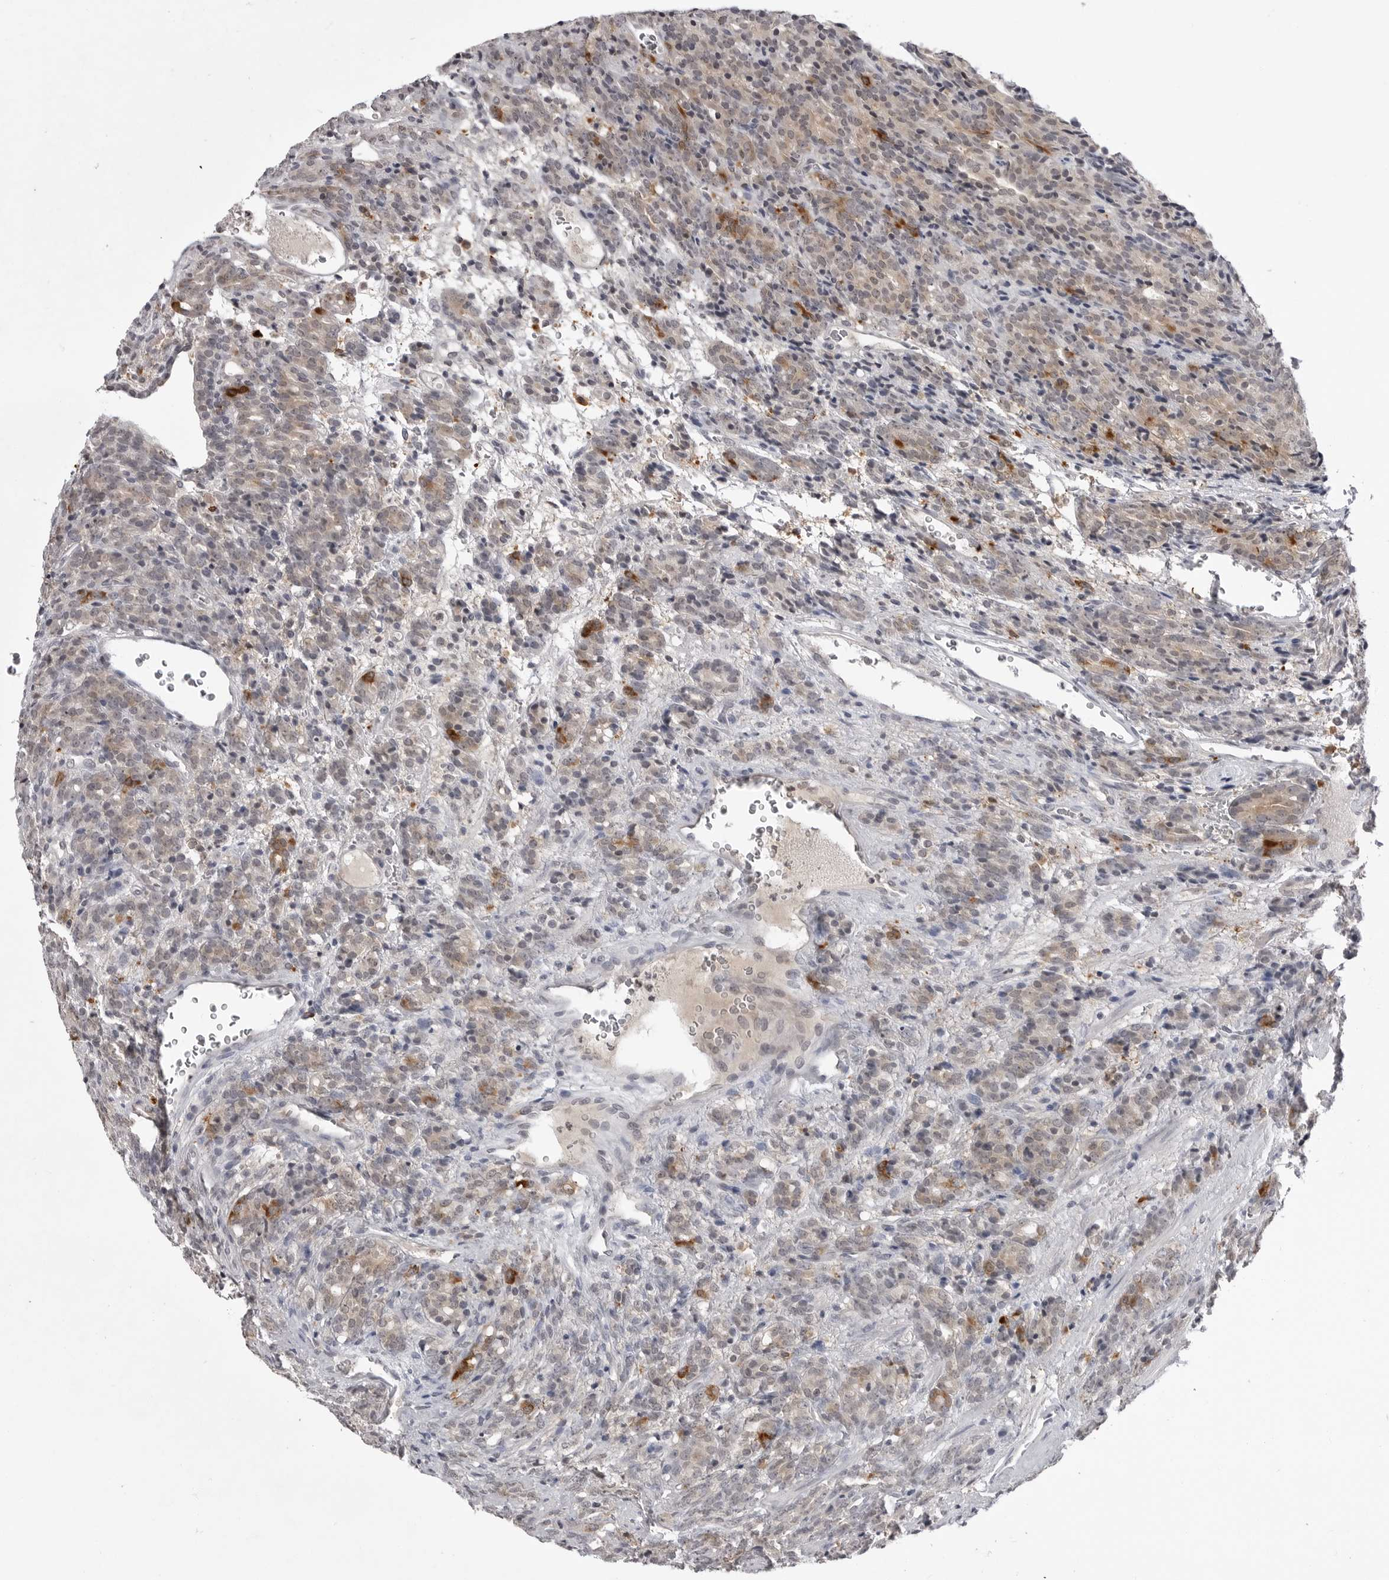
{"staining": {"intensity": "moderate", "quantity": "<25%", "location": "cytoplasmic/membranous"}, "tissue": "prostate cancer", "cell_type": "Tumor cells", "image_type": "cancer", "snomed": [{"axis": "morphology", "description": "Adenocarcinoma, High grade"}, {"axis": "topography", "description": "Prostate"}], "caption": "Immunohistochemistry (IHC) micrograph of neoplastic tissue: human prostate cancer (adenocarcinoma (high-grade)) stained using immunohistochemistry exhibits low levels of moderate protein expression localized specifically in the cytoplasmic/membranous of tumor cells, appearing as a cytoplasmic/membranous brown color.", "gene": "RRM1", "patient": {"sex": "male", "age": 62}}